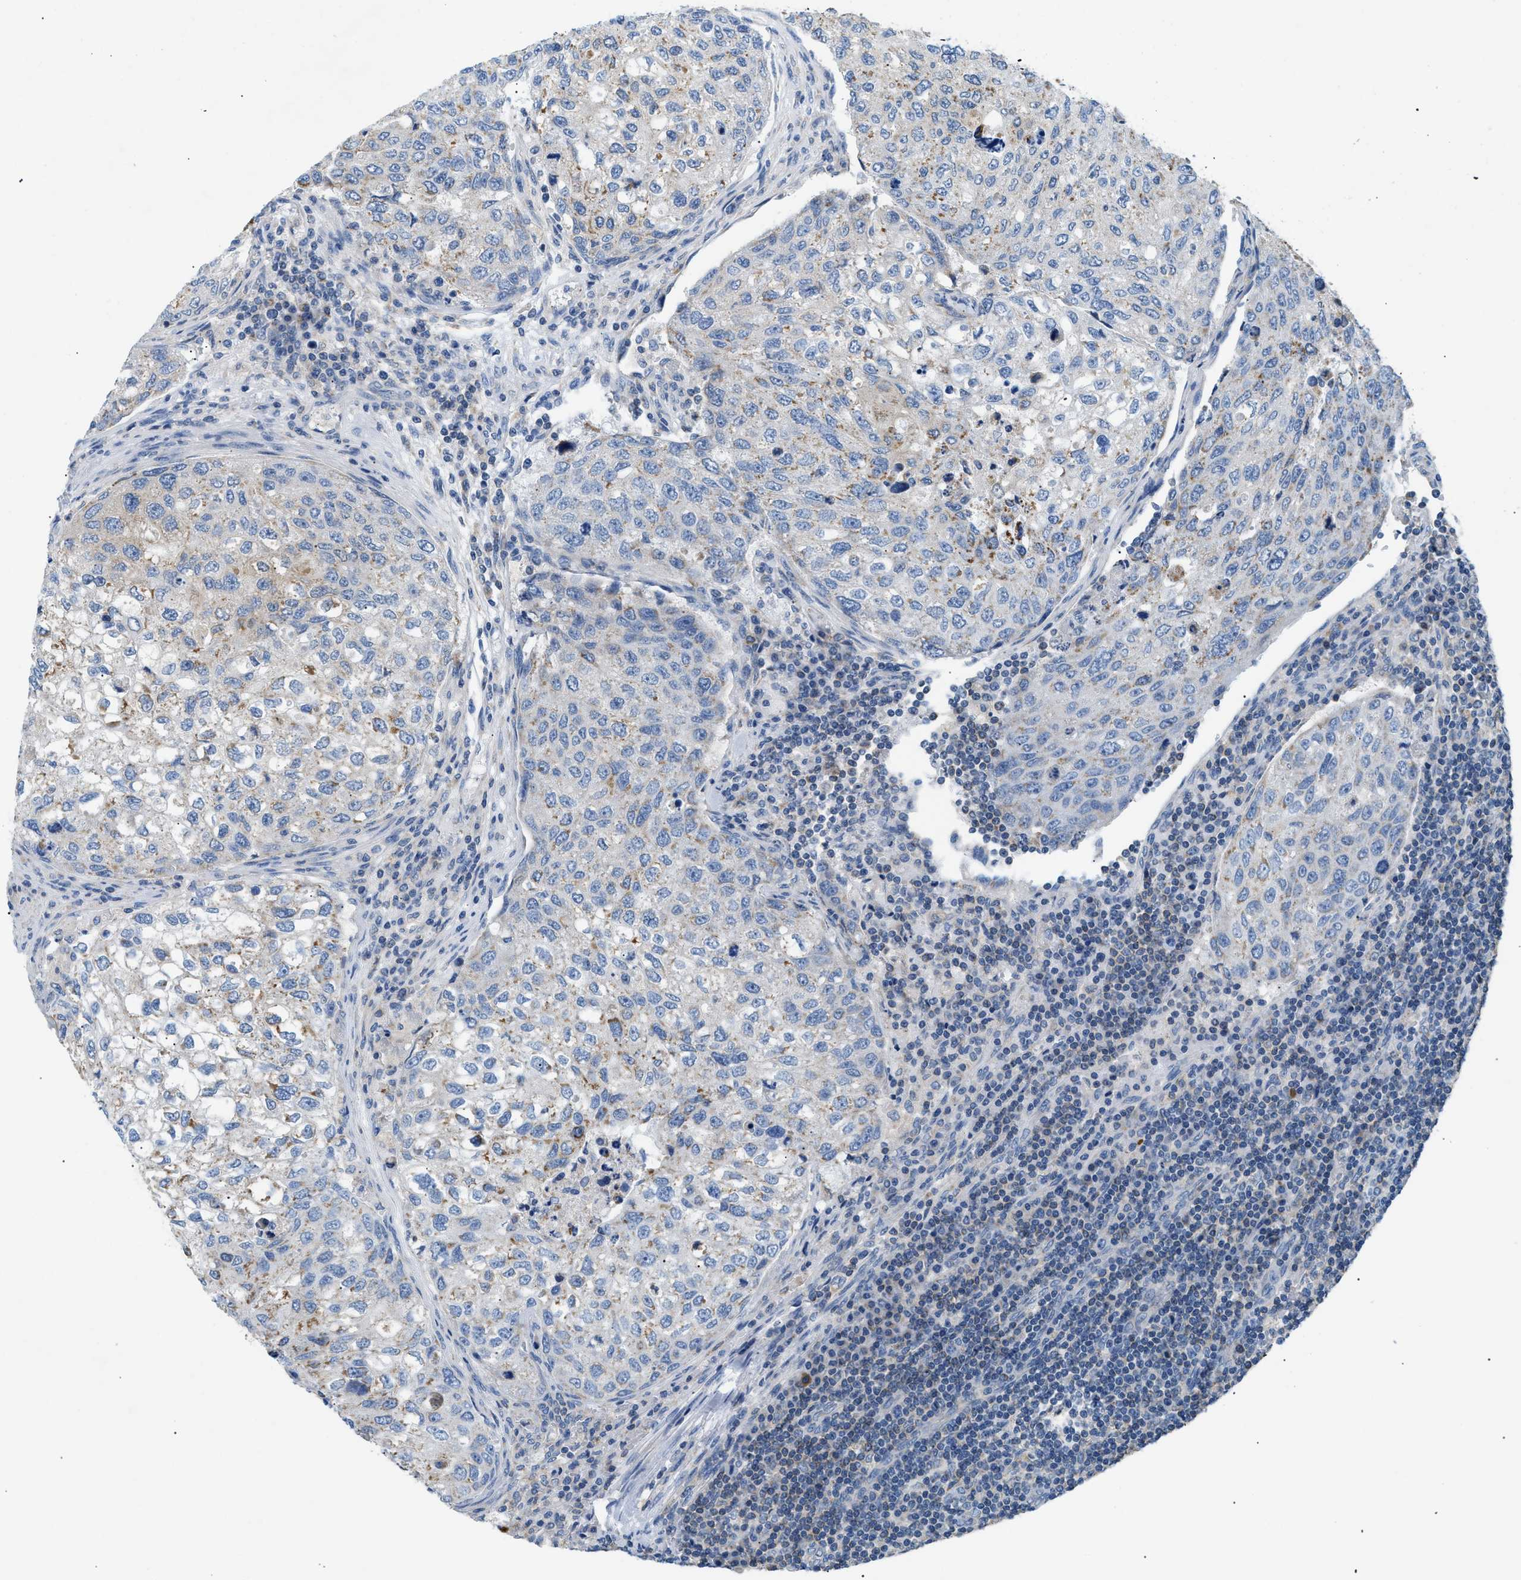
{"staining": {"intensity": "weak", "quantity": "25%-75%", "location": "cytoplasmic/membranous"}, "tissue": "urothelial cancer", "cell_type": "Tumor cells", "image_type": "cancer", "snomed": [{"axis": "morphology", "description": "Urothelial carcinoma, High grade"}, {"axis": "topography", "description": "Lymph node"}, {"axis": "topography", "description": "Urinary bladder"}], "caption": "Human high-grade urothelial carcinoma stained with a protein marker exhibits weak staining in tumor cells.", "gene": "ILDR1", "patient": {"sex": "male", "age": 51}}